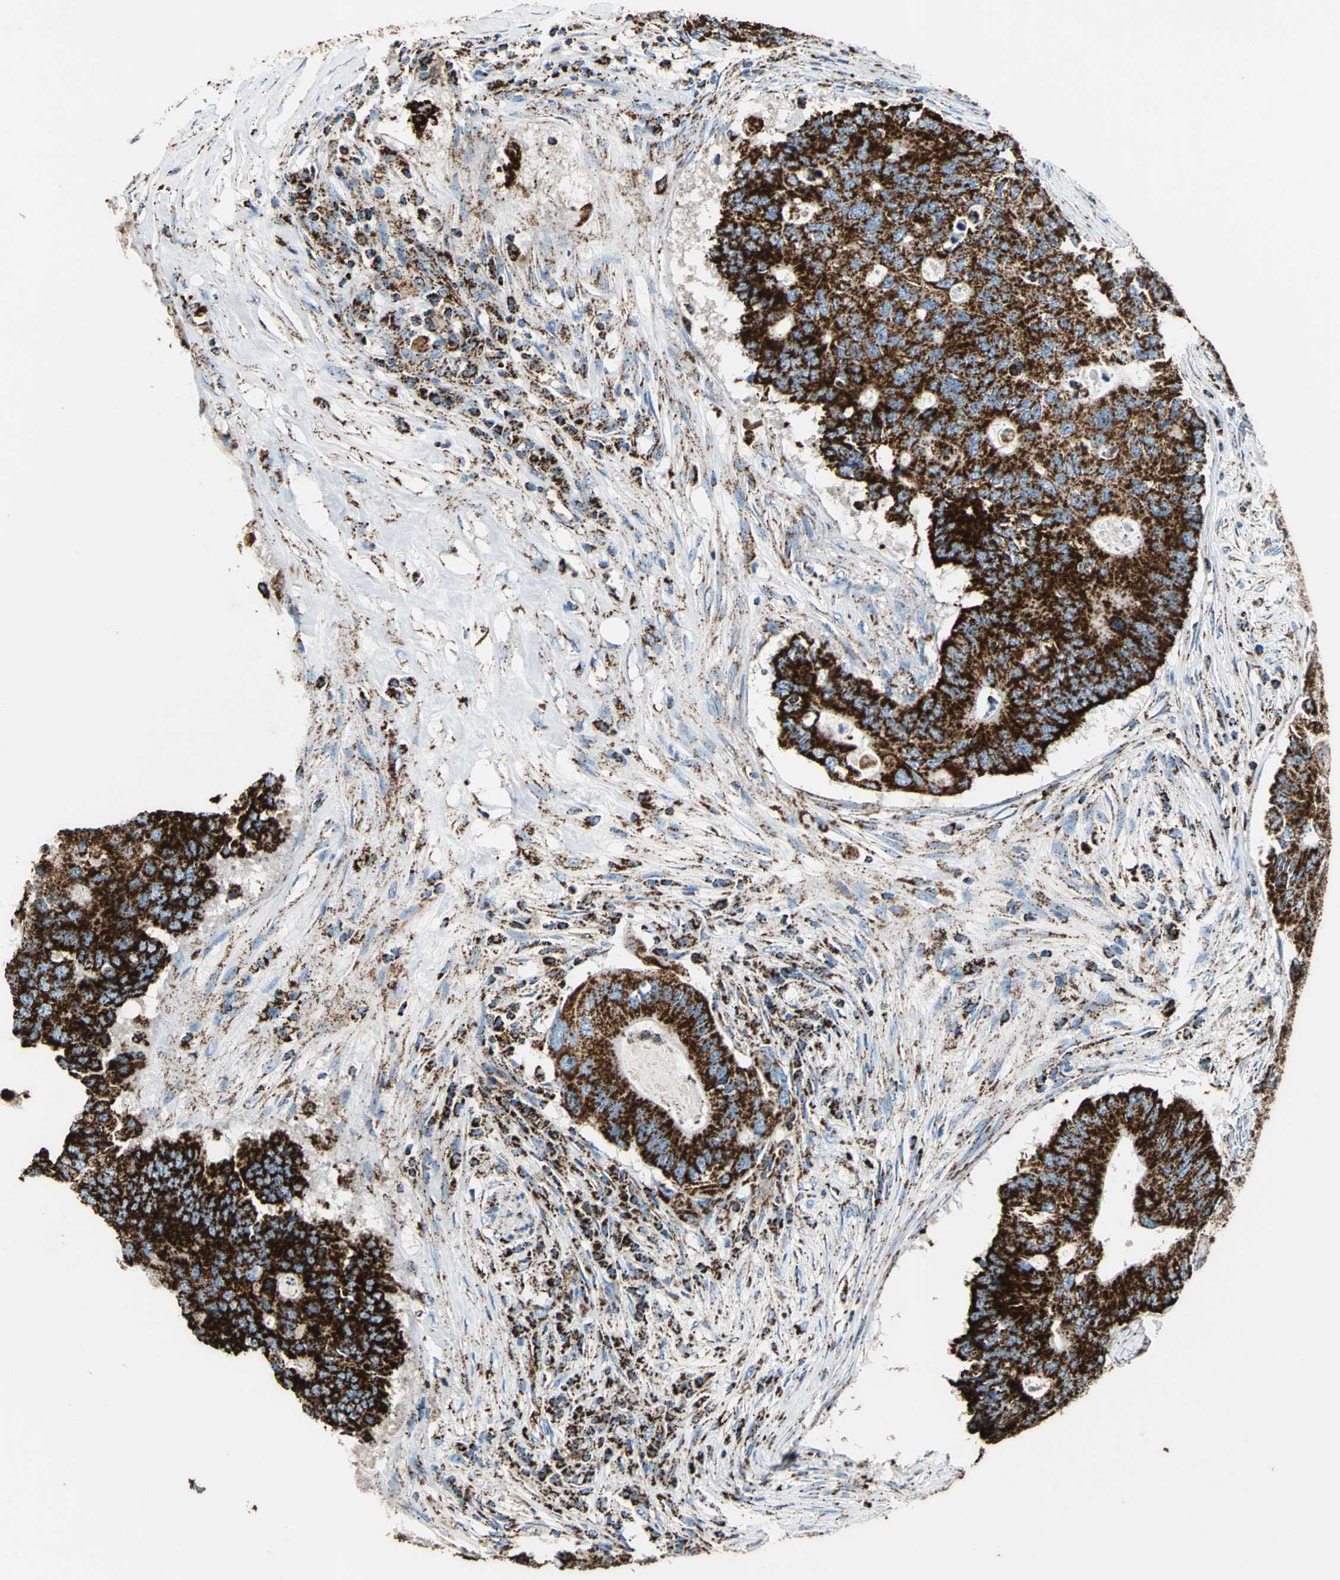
{"staining": {"intensity": "strong", "quantity": ">75%", "location": "cytoplasmic/membranous"}, "tissue": "colorectal cancer", "cell_type": "Tumor cells", "image_type": "cancer", "snomed": [{"axis": "morphology", "description": "Adenocarcinoma, NOS"}, {"axis": "topography", "description": "Colon"}], "caption": "Immunohistochemical staining of colorectal adenocarcinoma shows high levels of strong cytoplasmic/membranous protein staining in about >75% of tumor cells.", "gene": "ECH1", "patient": {"sex": "male", "age": 71}}